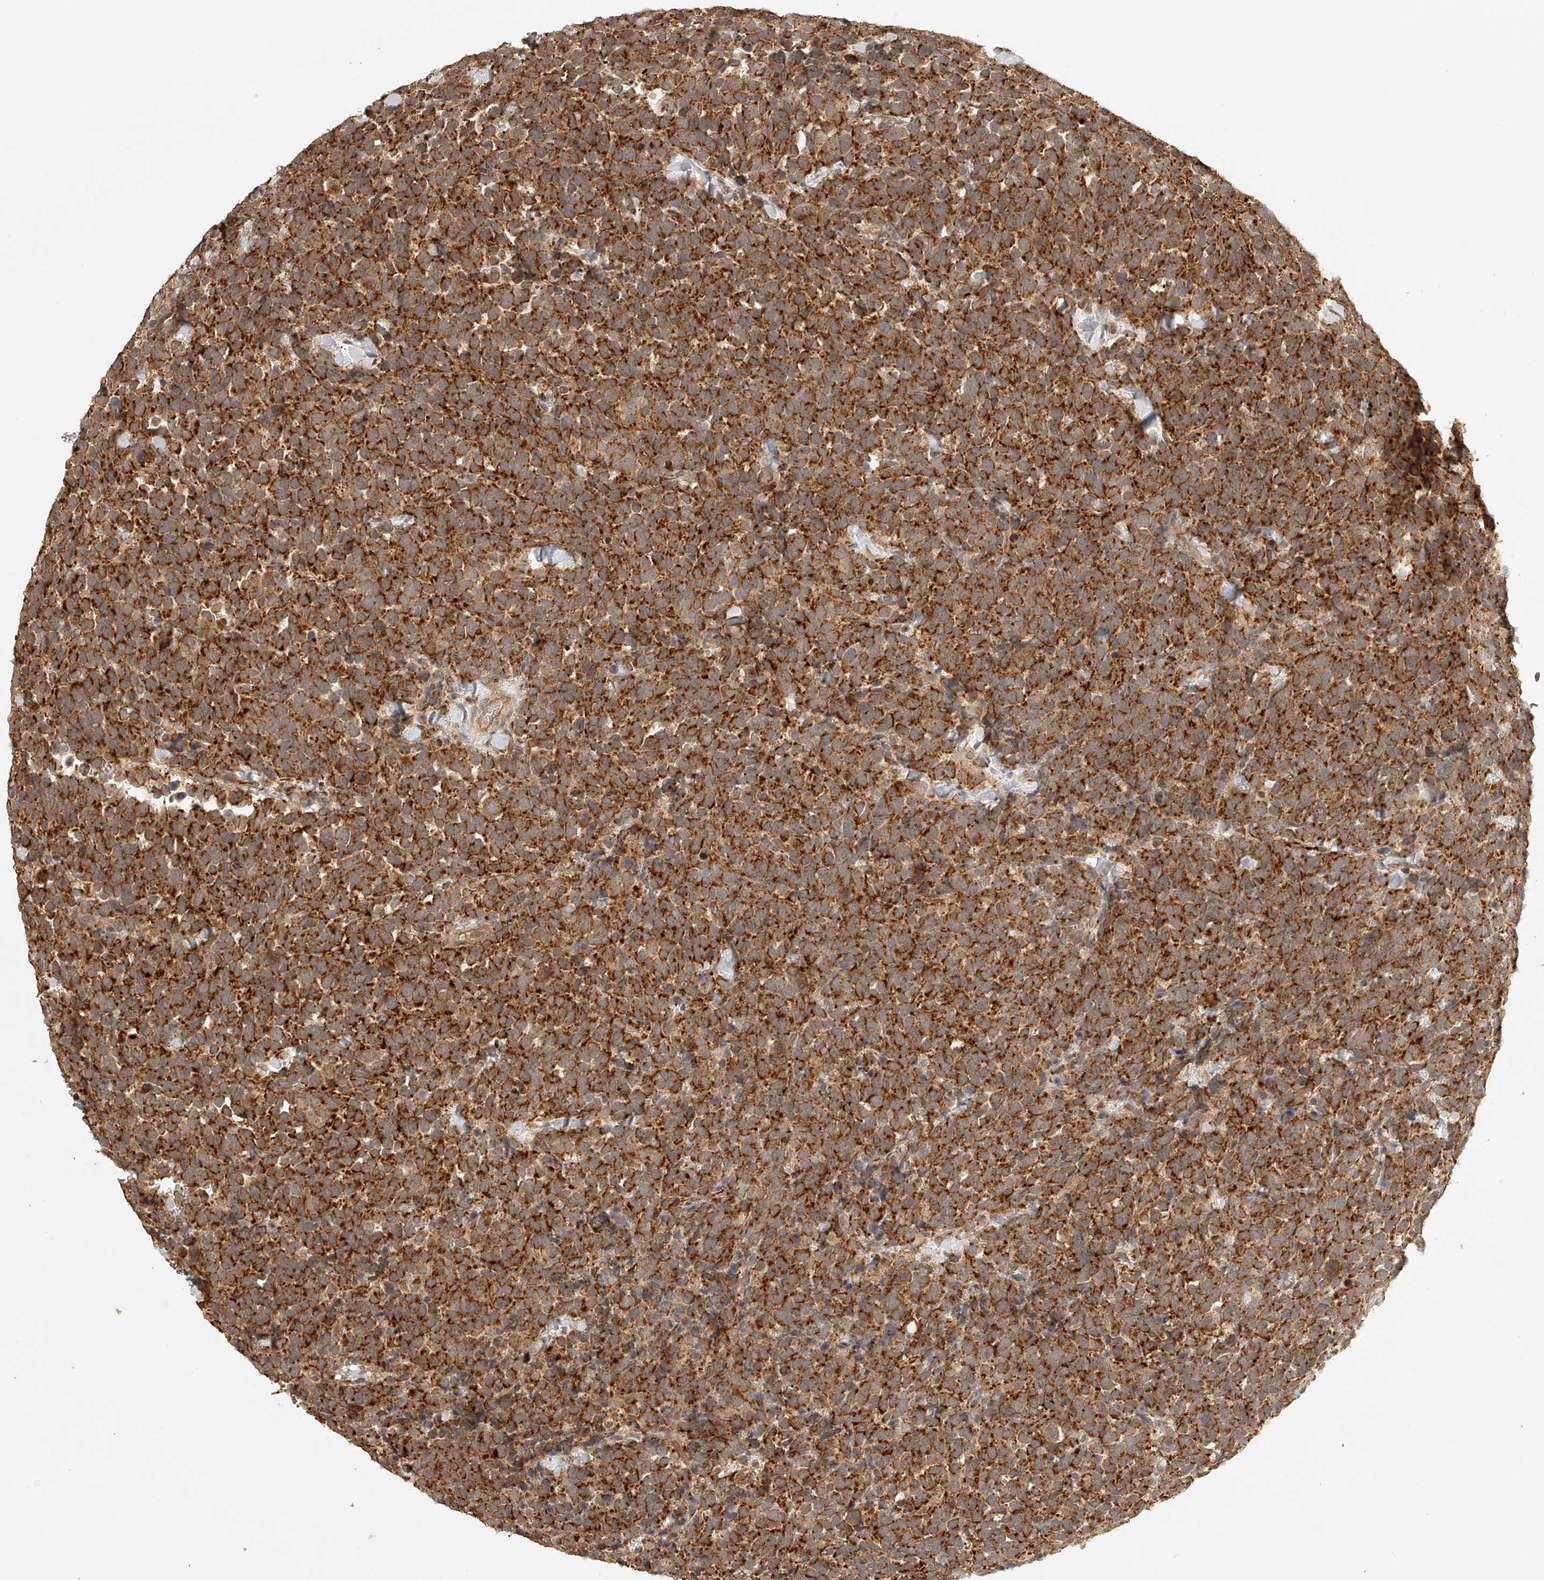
{"staining": {"intensity": "strong", "quantity": ">75%", "location": "cytoplasmic/membranous"}, "tissue": "urothelial cancer", "cell_type": "Tumor cells", "image_type": "cancer", "snomed": [{"axis": "morphology", "description": "Urothelial carcinoma, High grade"}, {"axis": "topography", "description": "Urinary bladder"}], "caption": "Urothelial carcinoma (high-grade) stained for a protein (brown) demonstrates strong cytoplasmic/membranous positive positivity in approximately >75% of tumor cells.", "gene": "BCL2L11", "patient": {"sex": "female", "age": 82}}